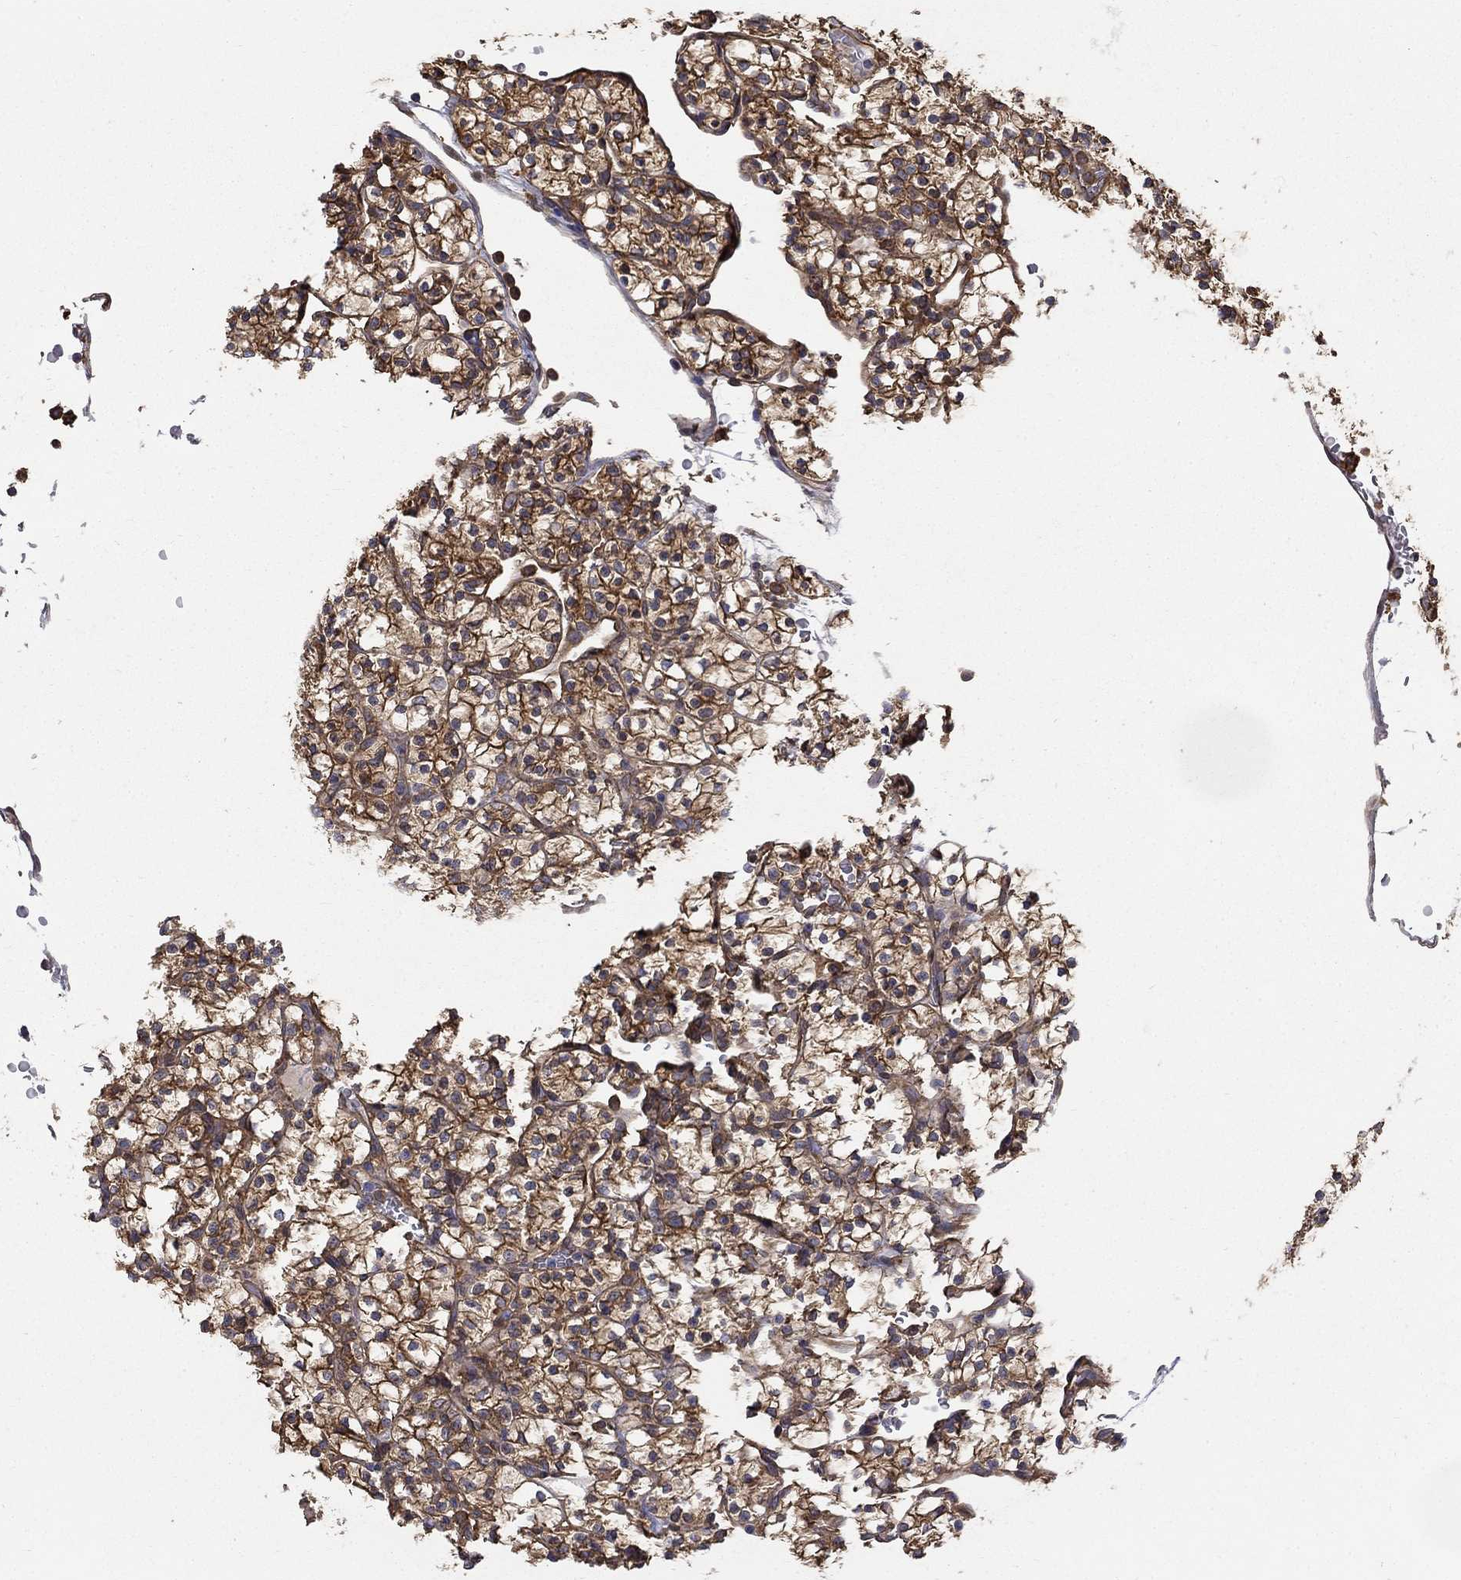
{"staining": {"intensity": "strong", "quantity": ">75%", "location": "cytoplasmic/membranous"}, "tissue": "renal cancer", "cell_type": "Tumor cells", "image_type": "cancer", "snomed": [{"axis": "morphology", "description": "Adenocarcinoma, NOS"}, {"axis": "topography", "description": "Kidney"}], "caption": "Protein staining demonstrates strong cytoplasmic/membranous staining in about >75% of tumor cells in renal cancer. (brown staining indicates protein expression, while blue staining denotes nuclei).", "gene": "DPYSL2", "patient": {"sex": "female", "age": 89}}